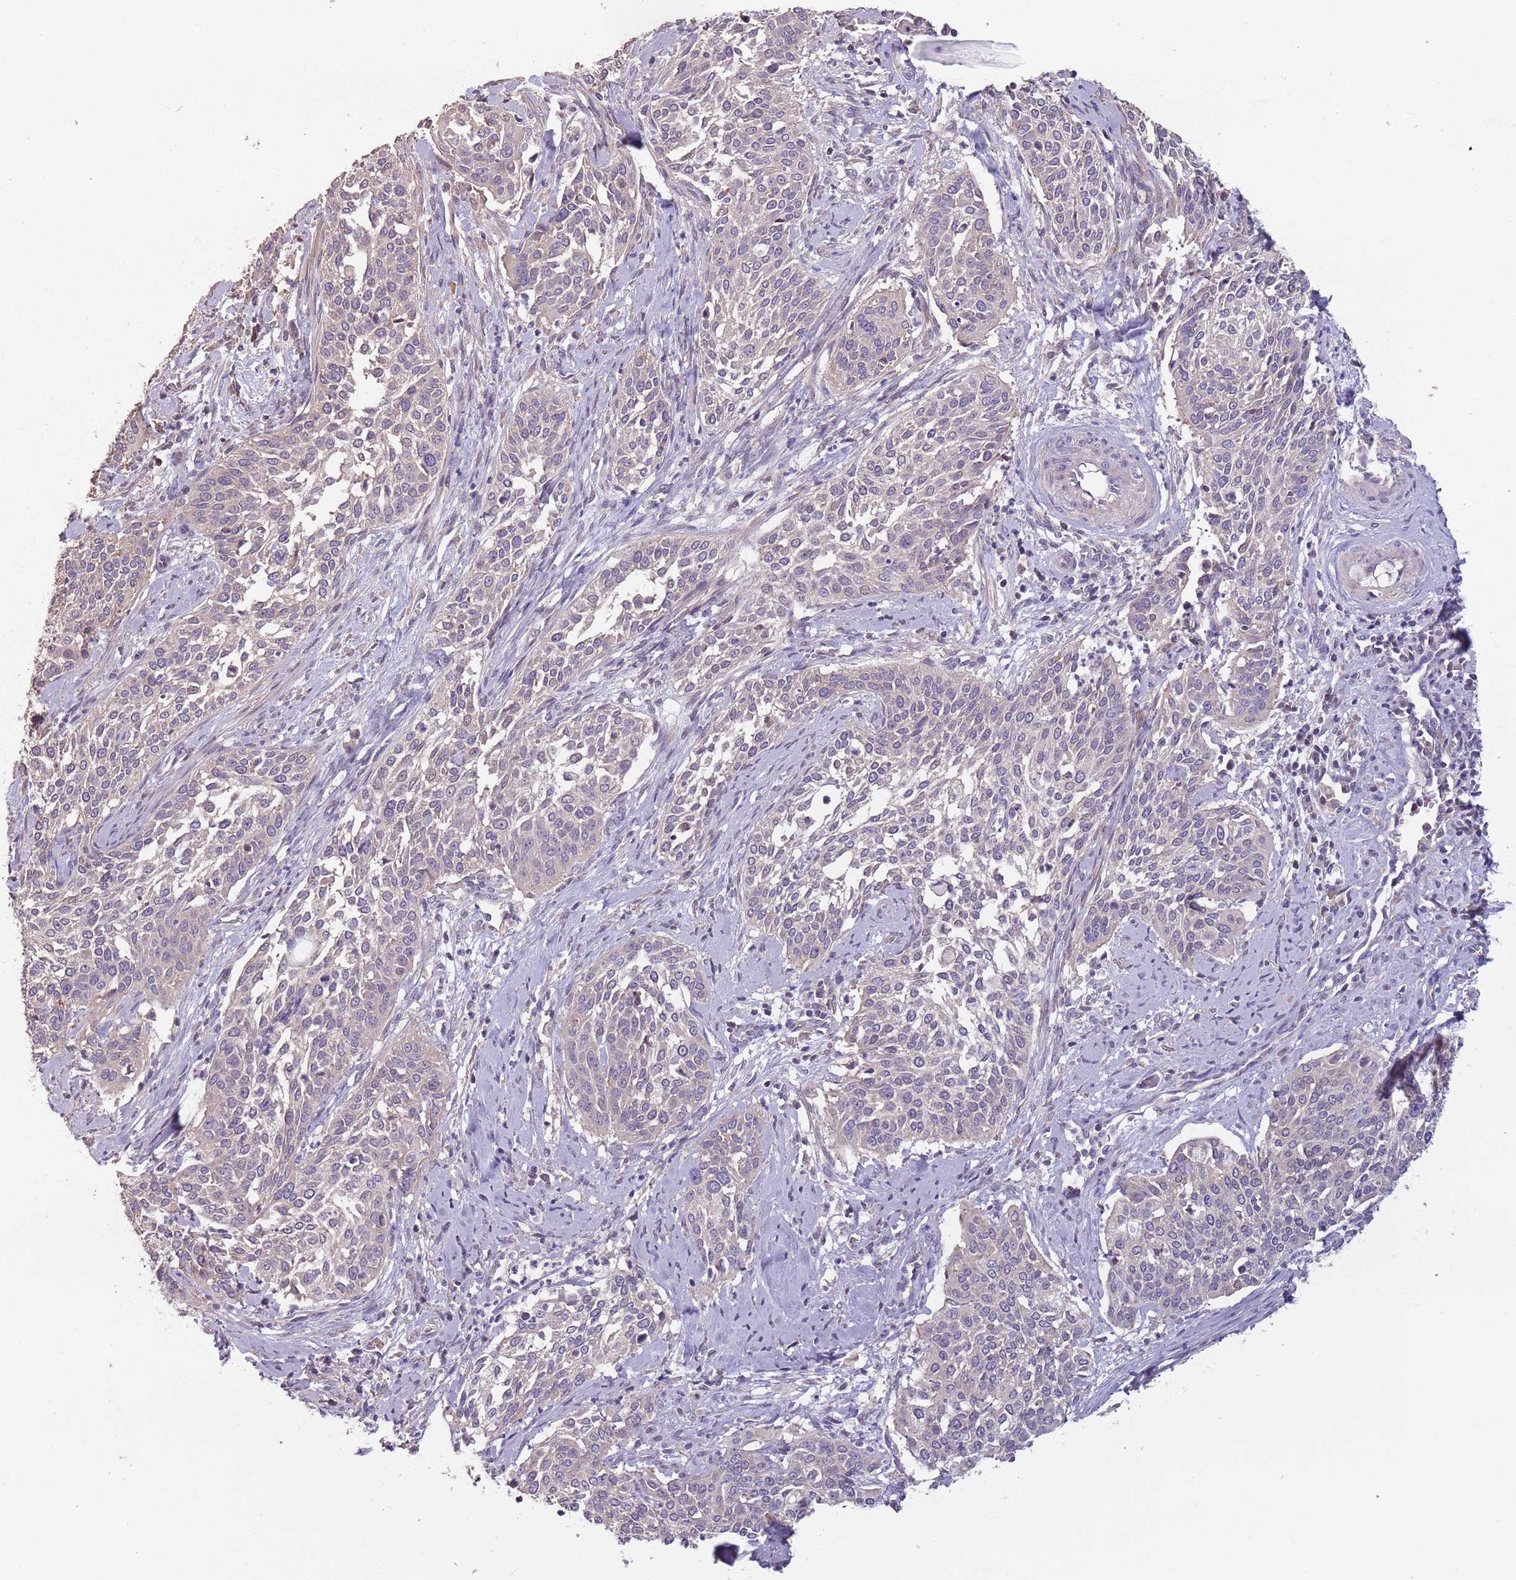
{"staining": {"intensity": "negative", "quantity": "none", "location": "none"}, "tissue": "cervical cancer", "cell_type": "Tumor cells", "image_type": "cancer", "snomed": [{"axis": "morphology", "description": "Squamous cell carcinoma, NOS"}, {"axis": "topography", "description": "Cervix"}], "caption": "Immunohistochemistry of human cervical cancer (squamous cell carcinoma) displays no staining in tumor cells. (DAB (3,3'-diaminobenzidine) immunohistochemistry visualized using brightfield microscopy, high magnification).", "gene": "MBD3L1", "patient": {"sex": "female", "age": 44}}